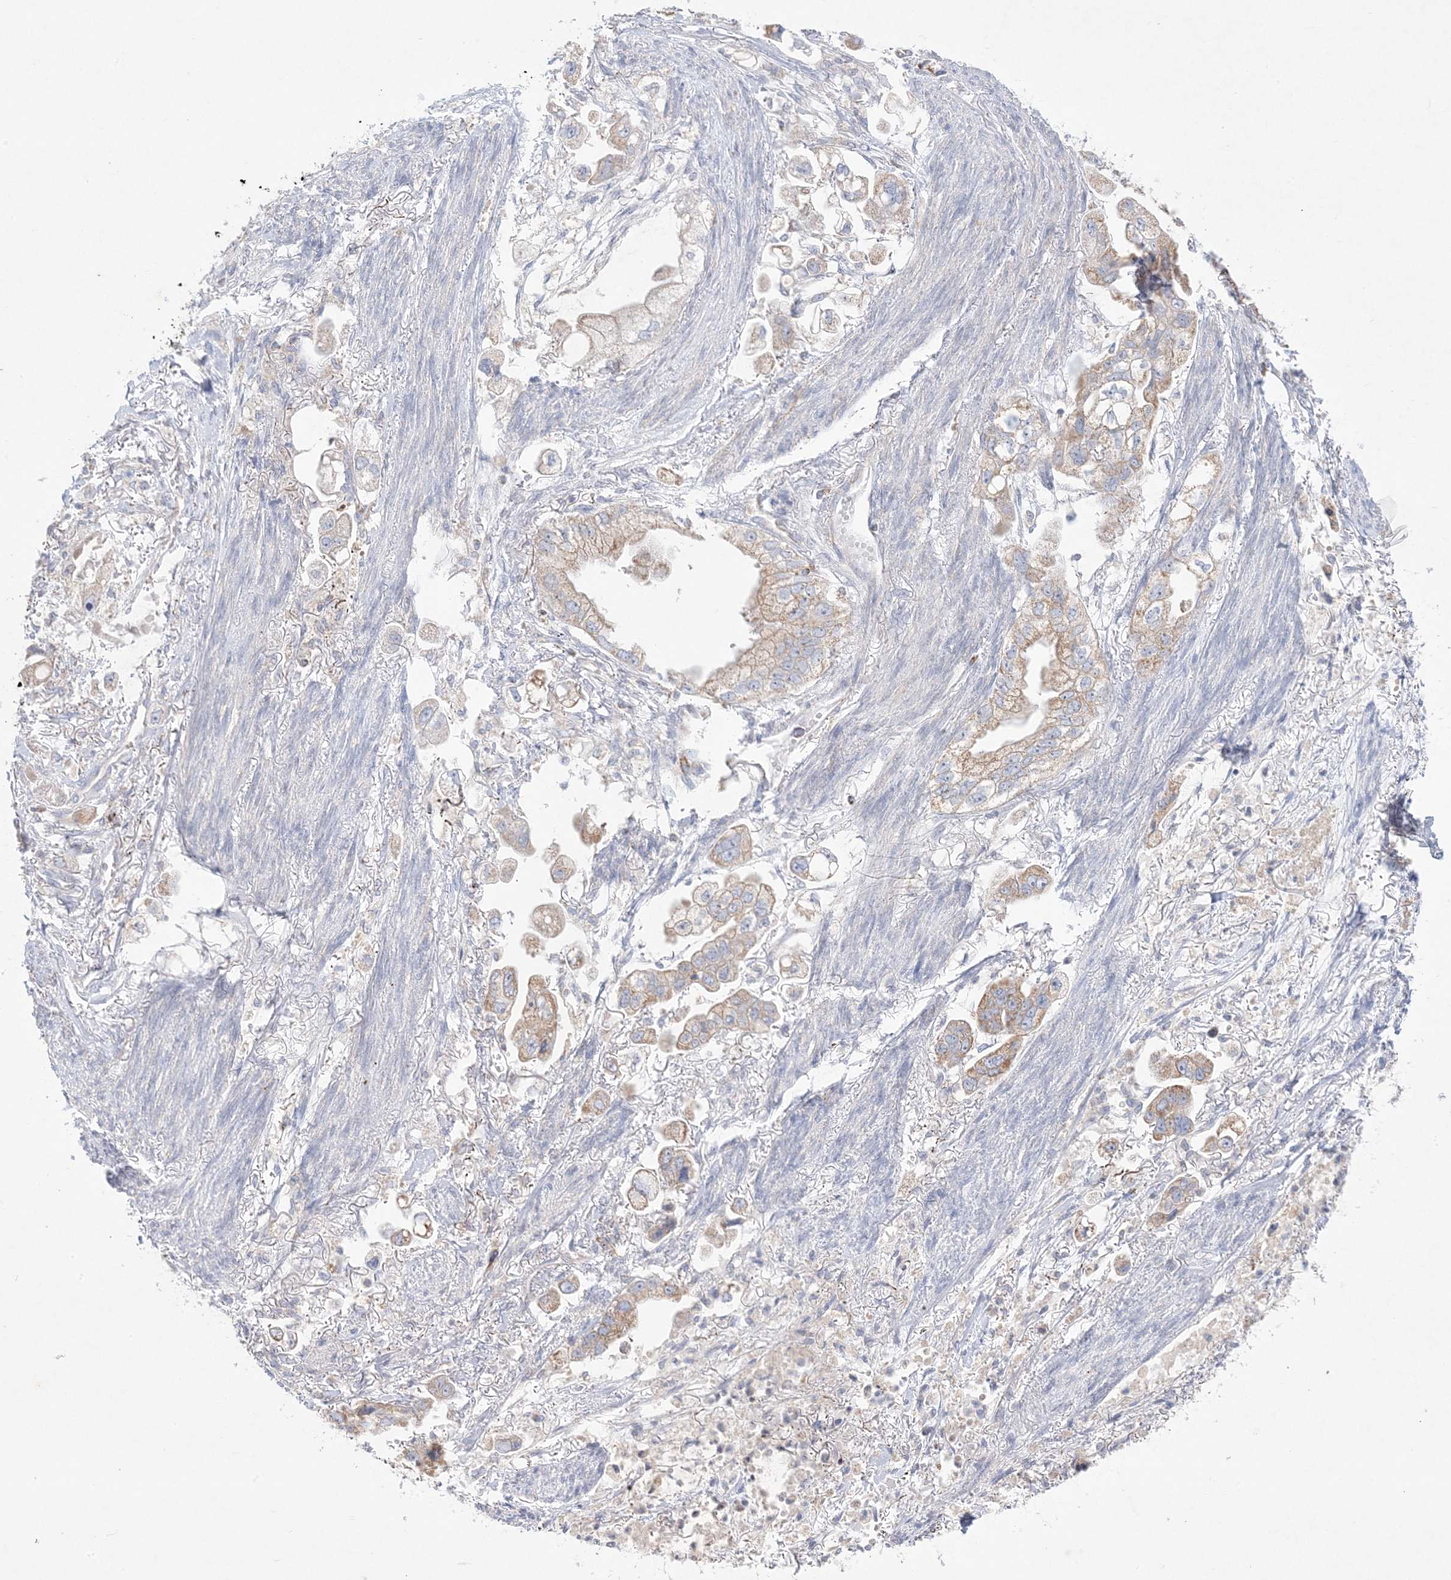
{"staining": {"intensity": "moderate", "quantity": "25%-75%", "location": "cytoplasmic/membranous"}, "tissue": "stomach cancer", "cell_type": "Tumor cells", "image_type": "cancer", "snomed": [{"axis": "morphology", "description": "Adenocarcinoma, NOS"}, {"axis": "topography", "description": "Stomach"}], "caption": "Moderate cytoplasmic/membranous expression is seen in approximately 25%-75% of tumor cells in stomach cancer (adenocarcinoma). (Brightfield microscopy of DAB IHC at high magnification).", "gene": "KCTD6", "patient": {"sex": "male", "age": 62}}